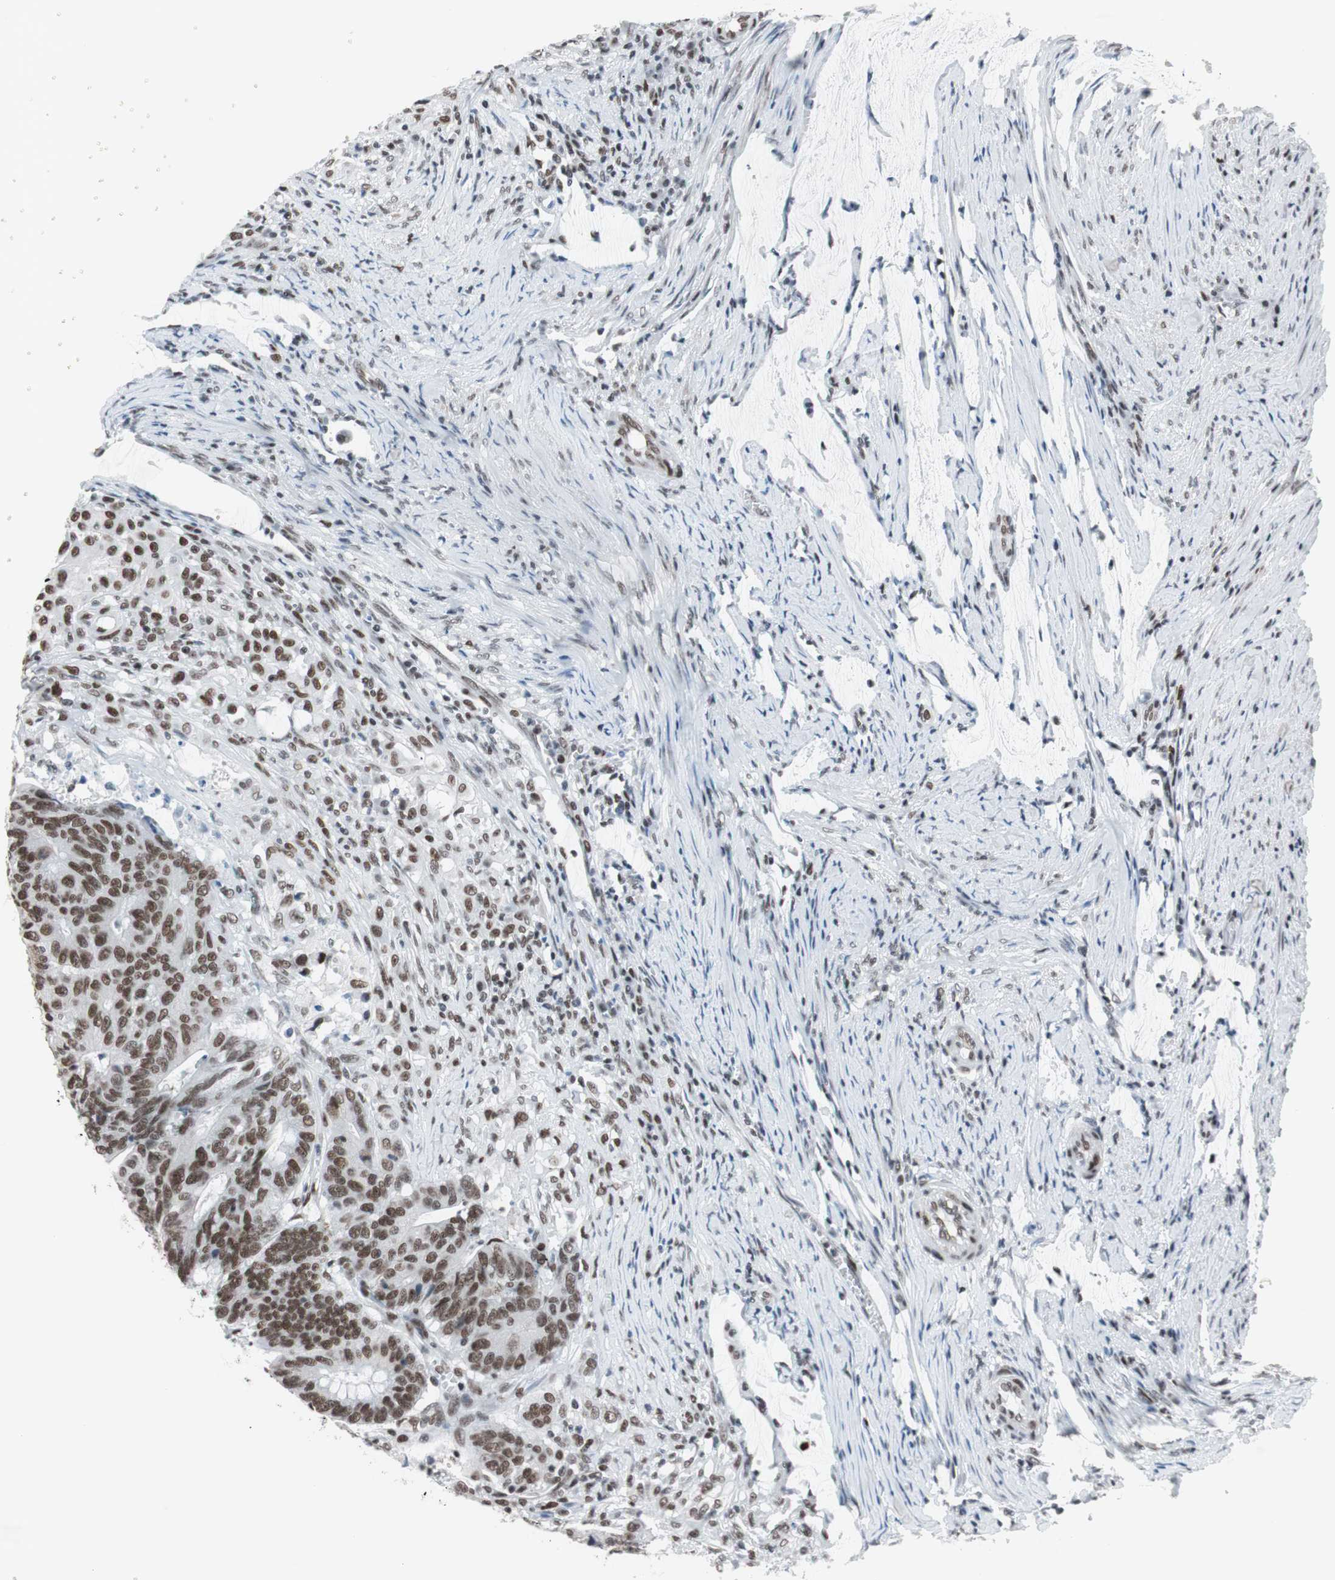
{"staining": {"intensity": "strong", "quantity": ">75%", "location": "nuclear"}, "tissue": "colorectal cancer", "cell_type": "Tumor cells", "image_type": "cancer", "snomed": [{"axis": "morphology", "description": "Adenocarcinoma, NOS"}, {"axis": "topography", "description": "Colon"}], "caption": "Tumor cells display high levels of strong nuclear positivity in approximately >75% of cells in colorectal cancer (adenocarcinoma).", "gene": "ARID1A", "patient": {"sex": "male", "age": 45}}